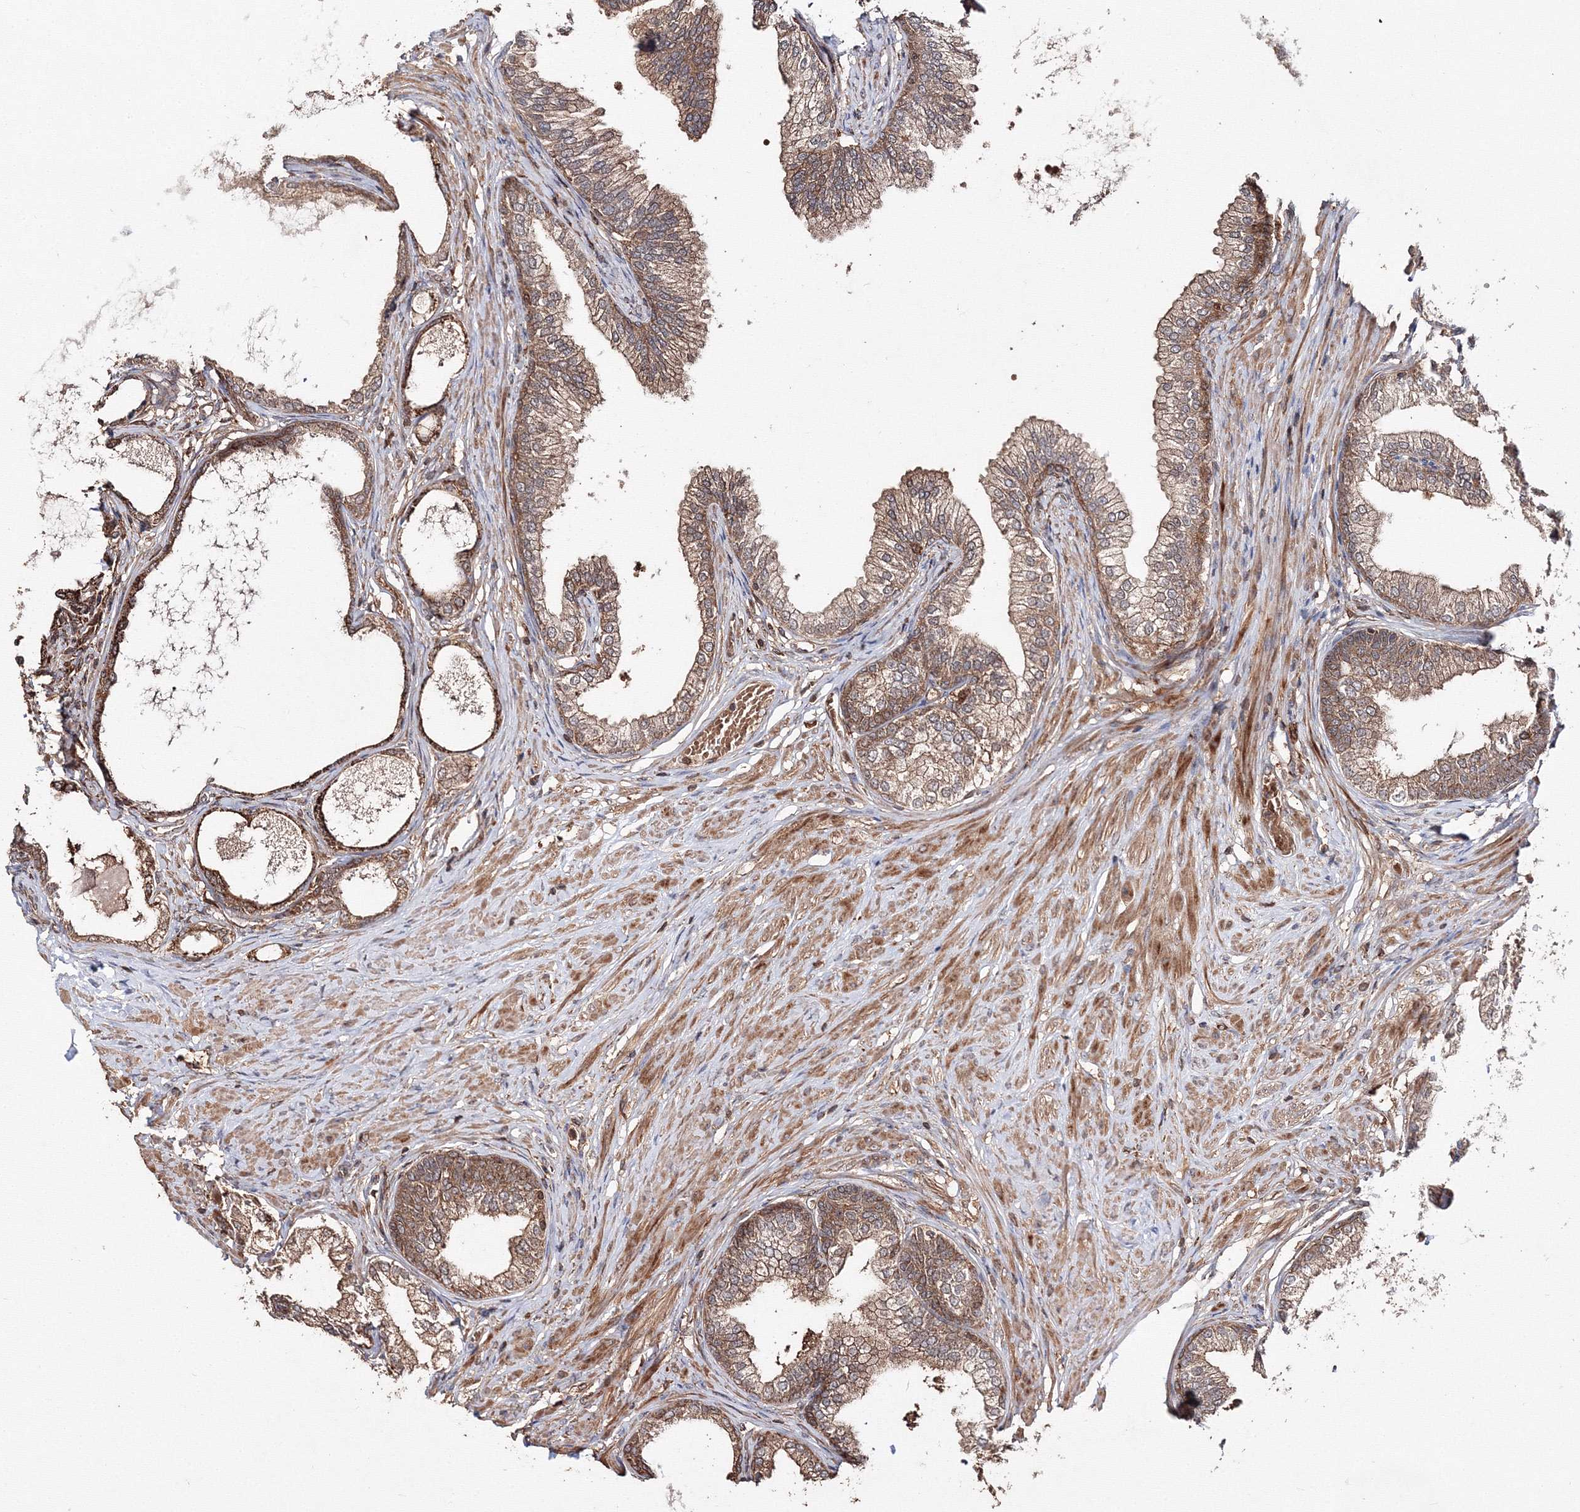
{"staining": {"intensity": "strong", "quantity": ">75%", "location": "cytoplasmic/membranous"}, "tissue": "prostate", "cell_type": "Glandular cells", "image_type": "normal", "snomed": [{"axis": "morphology", "description": "Normal tissue, NOS"}, {"axis": "morphology", "description": "Urothelial carcinoma, Low grade"}, {"axis": "topography", "description": "Urinary bladder"}, {"axis": "topography", "description": "Prostate"}], "caption": "This histopathology image demonstrates immunohistochemistry (IHC) staining of benign prostate, with high strong cytoplasmic/membranous positivity in approximately >75% of glandular cells.", "gene": "DDO", "patient": {"sex": "male", "age": 60}}